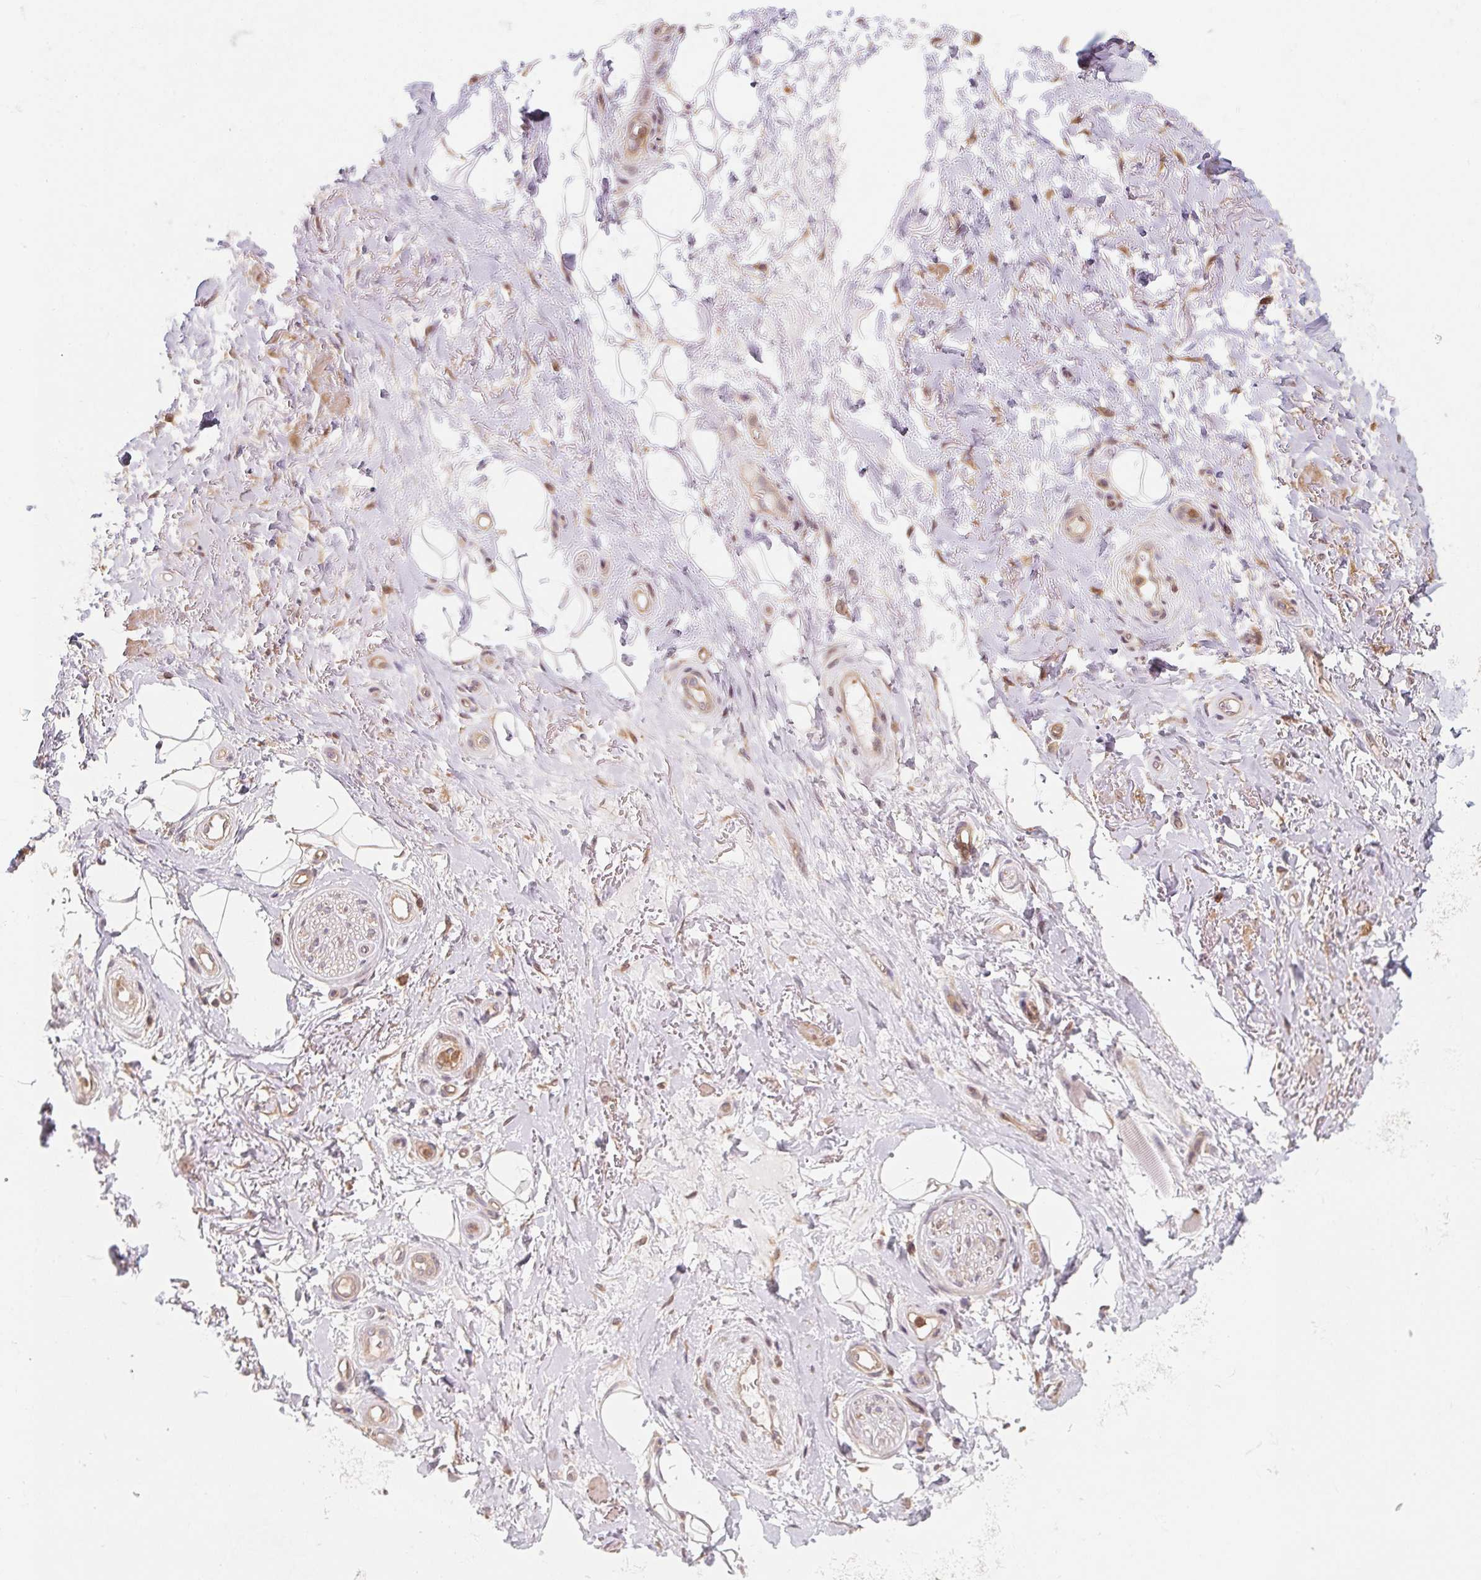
{"staining": {"intensity": "negative", "quantity": "none", "location": "none"}, "tissue": "adipose tissue", "cell_type": "Adipocytes", "image_type": "normal", "snomed": [{"axis": "morphology", "description": "Normal tissue, NOS"}, {"axis": "topography", "description": "Anal"}, {"axis": "topography", "description": "Peripheral nerve tissue"}], "caption": "The photomicrograph displays no significant staining in adipocytes of adipose tissue. The staining was performed using DAB to visualize the protein expression in brown, while the nuclei were stained in blue with hematoxylin (Magnification: 20x).", "gene": "ANKRD13A", "patient": {"sex": "male", "age": 53}}